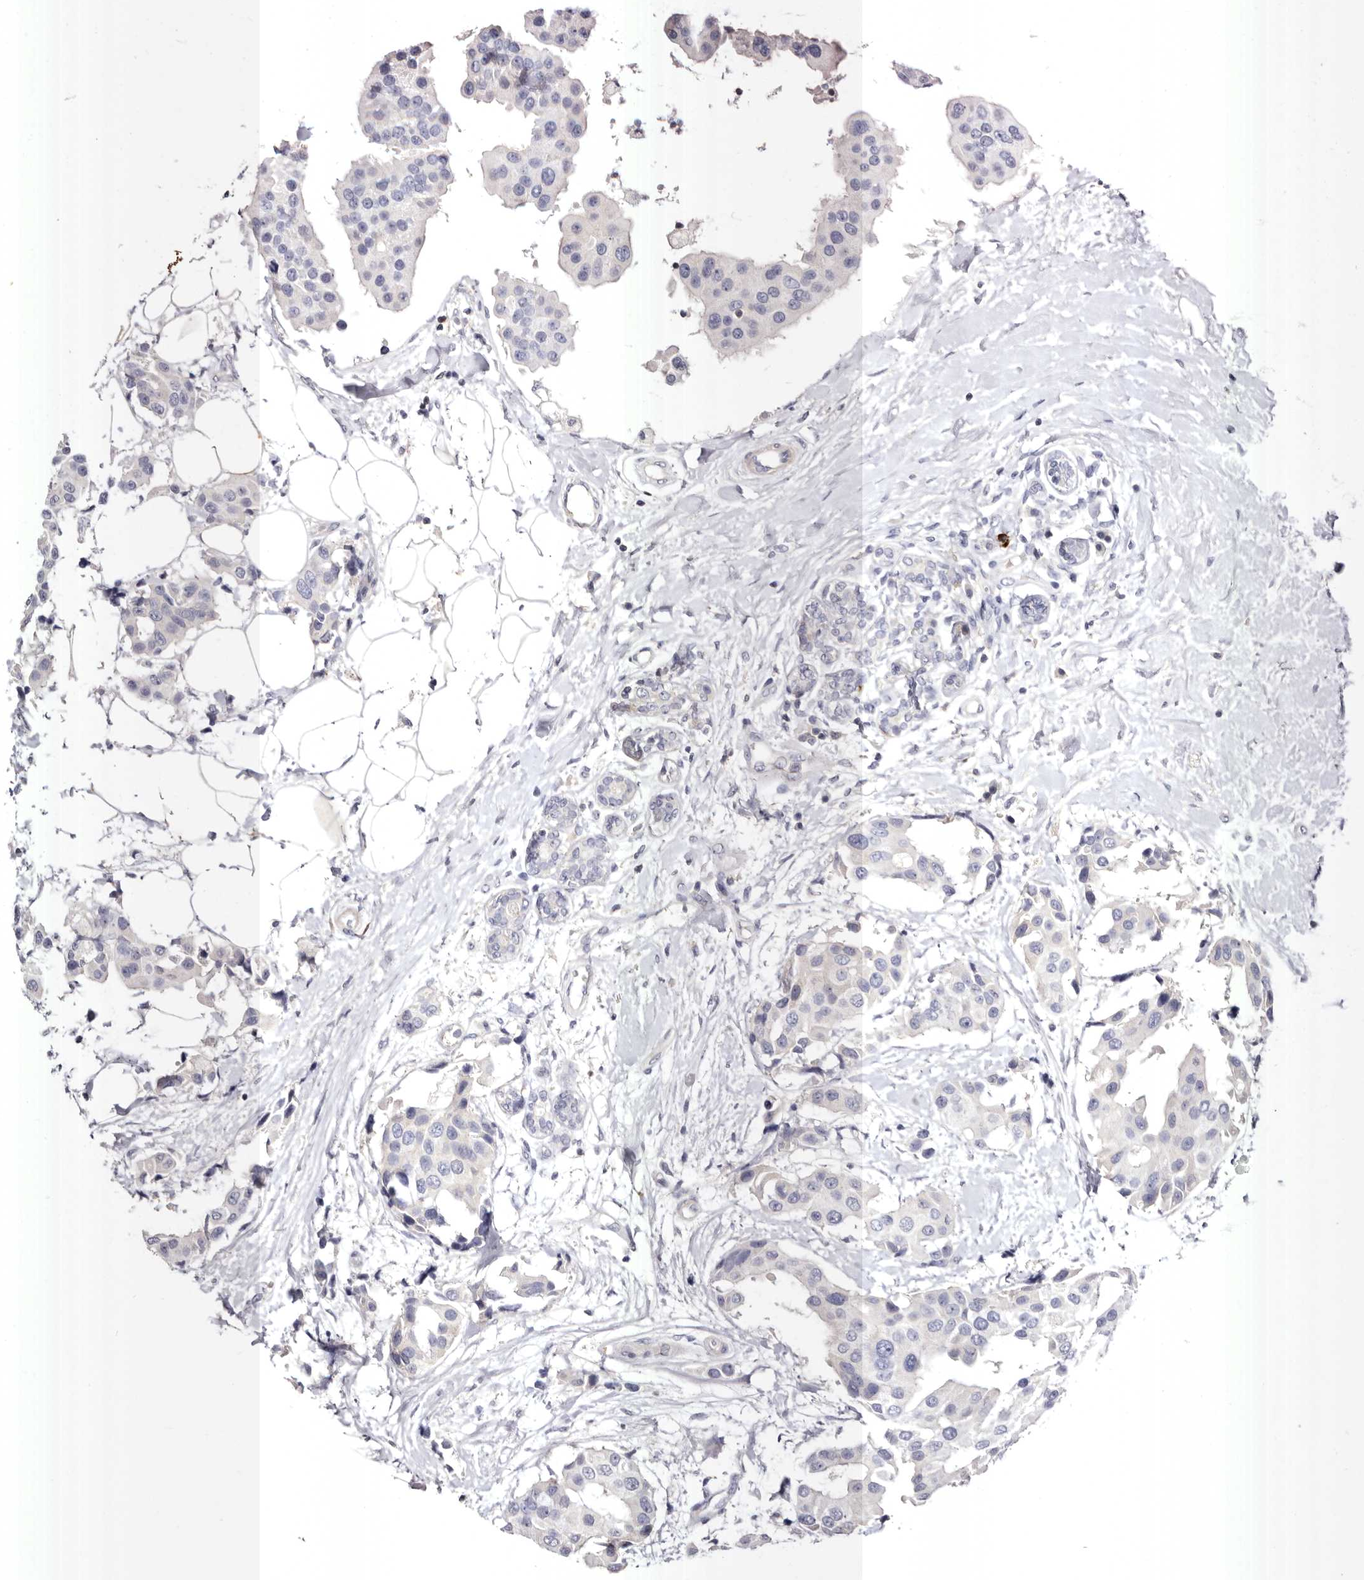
{"staining": {"intensity": "negative", "quantity": "none", "location": "none"}, "tissue": "breast cancer", "cell_type": "Tumor cells", "image_type": "cancer", "snomed": [{"axis": "morphology", "description": "Normal tissue, NOS"}, {"axis": "morphology", "description": "Duct carcinoma"}, {"axis": "topography", "description": "Breast"}], "caption": "Protein analysis of breast cancer demonstrates no significant expression in tumor cells.", "gene": "S1PR5", "patient": {"sex": "female", "age": 39}}